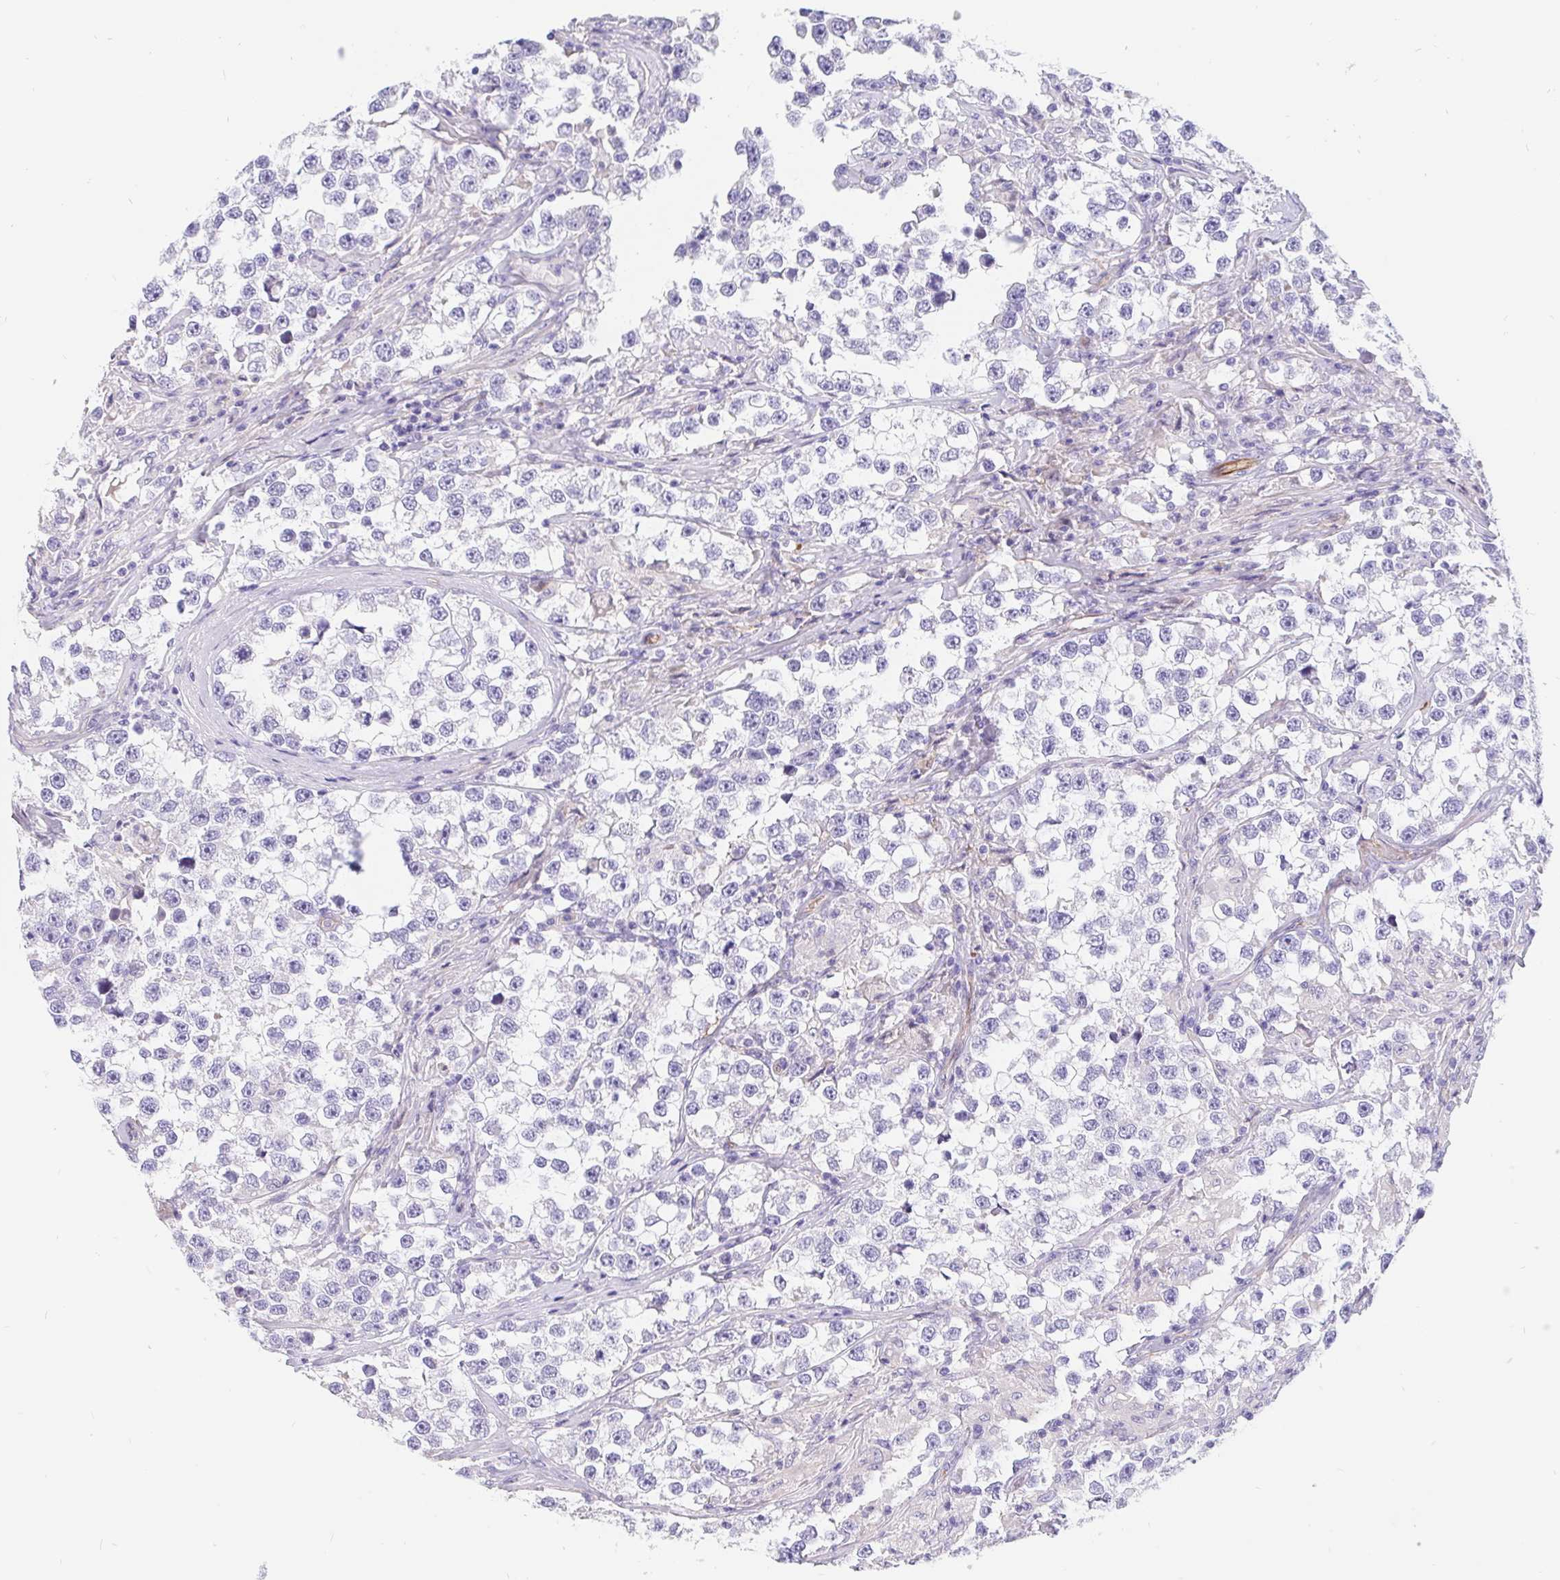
{"staining": {"intensity": "negative", "quantity": "none", "location": "none"}, "tissue": "testis cancer", "cell_type": "Tumor cells", "image_type": "cancer", "snomed": [{"axis": "morphology", "description": "Seminoma, NOS"}, {"axis": "topography", "description": "Testis"}], "caption": "Tumor cells show no significant protein expression in testis cancer.", "gene": "LIMCH1", "patient": {"sex": "male", "age": 46}}